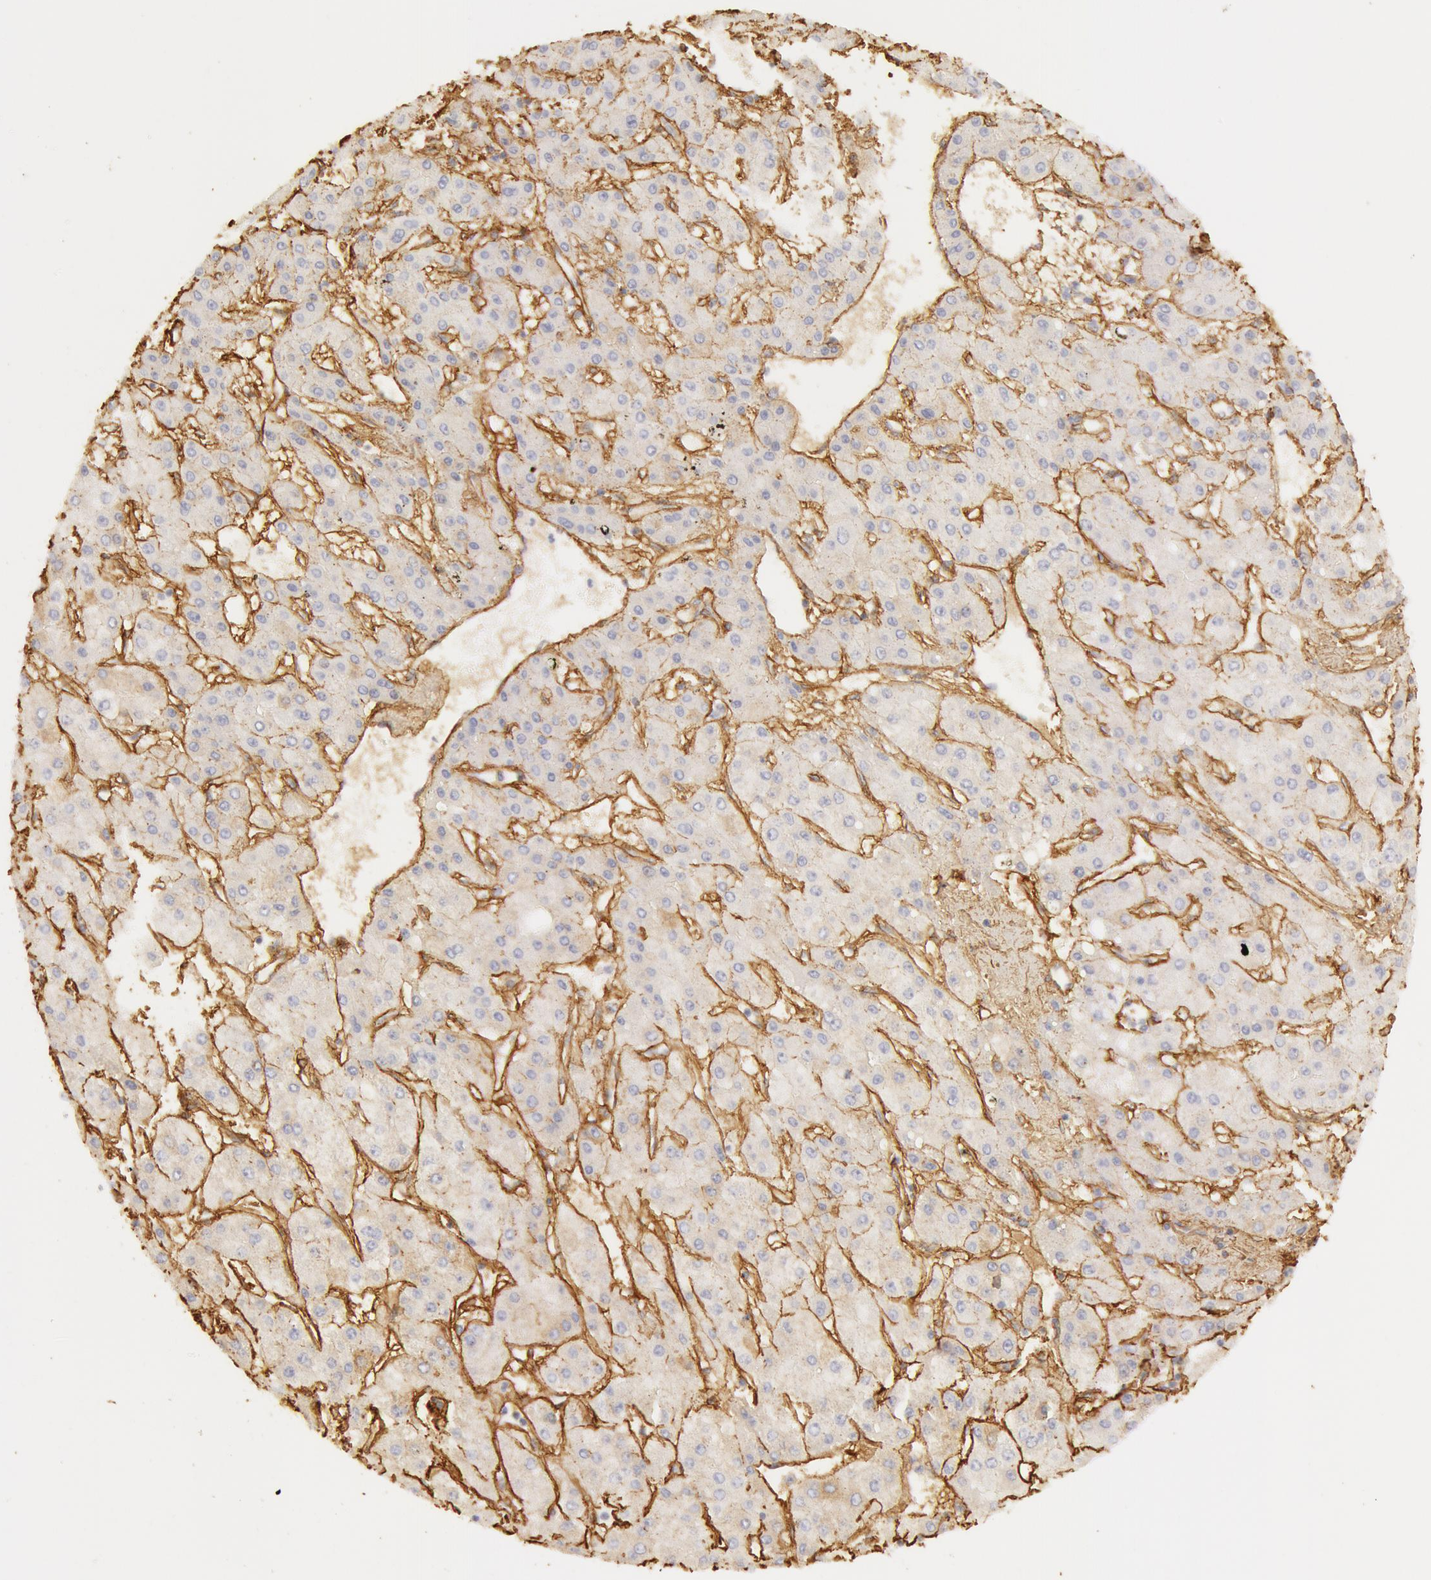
{"staining": {"intensity": "weak", "quantity": "25%-75%", "location": "cytoplasmic/membranous"}, "tissue": "liver cancer", "cell_type": "Tumor cells", "image_type": "cancer", "snomed": [{"axis": "morphology", "description": "Carcinoma, Hepatocellular, NOS"}, {"axis": "topography", "description": "Liver"}], "caption": "A micrograph showing weak cytoplasmic/membranous staining in about 25%-75% of tumor cells in liver hepatocellular carcinoma, as visualized by brown immunohistochemical staining.", "gene": "COL4A1", "patient": {"sex": "female", "age": 52}}